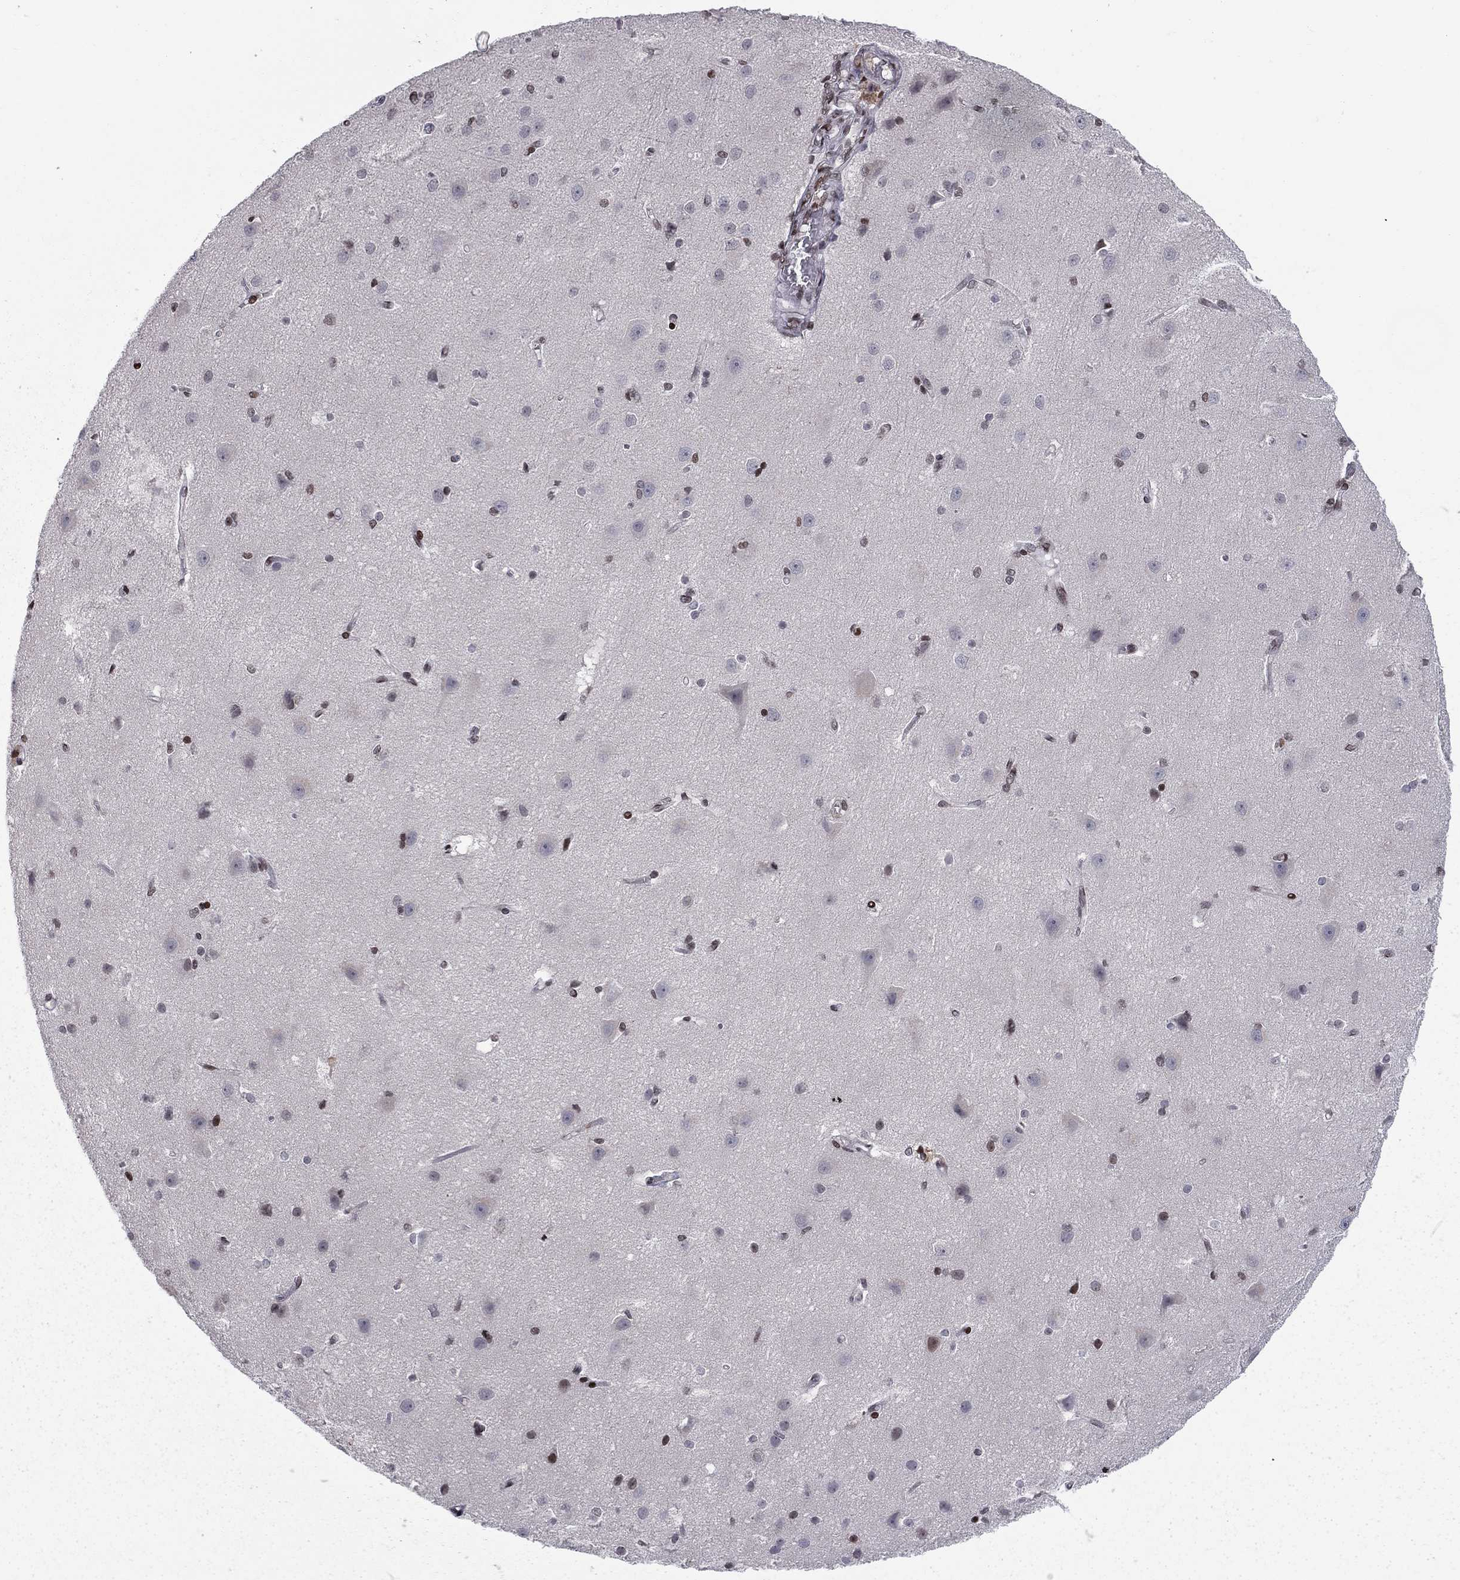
{"staining": {"intensity": "negative", "quantity": "none", "location": "none"}, "tissue": "cerebral cortex", "cell_type": "Endothelial cells", "image_type": "normal", "snomed": [{"axis": "morphology", "description": "Normal tissue, NOS"}, {"axis": "topography", "description": "Cerebral cortex"}], "caption": "DAB immunohistochemical staining of normal cerebral cortex demonstrates no significant expression in endothelial cells.", "gene": "RNASEH2C", "patient": {"sex": "male", "age": 37}}